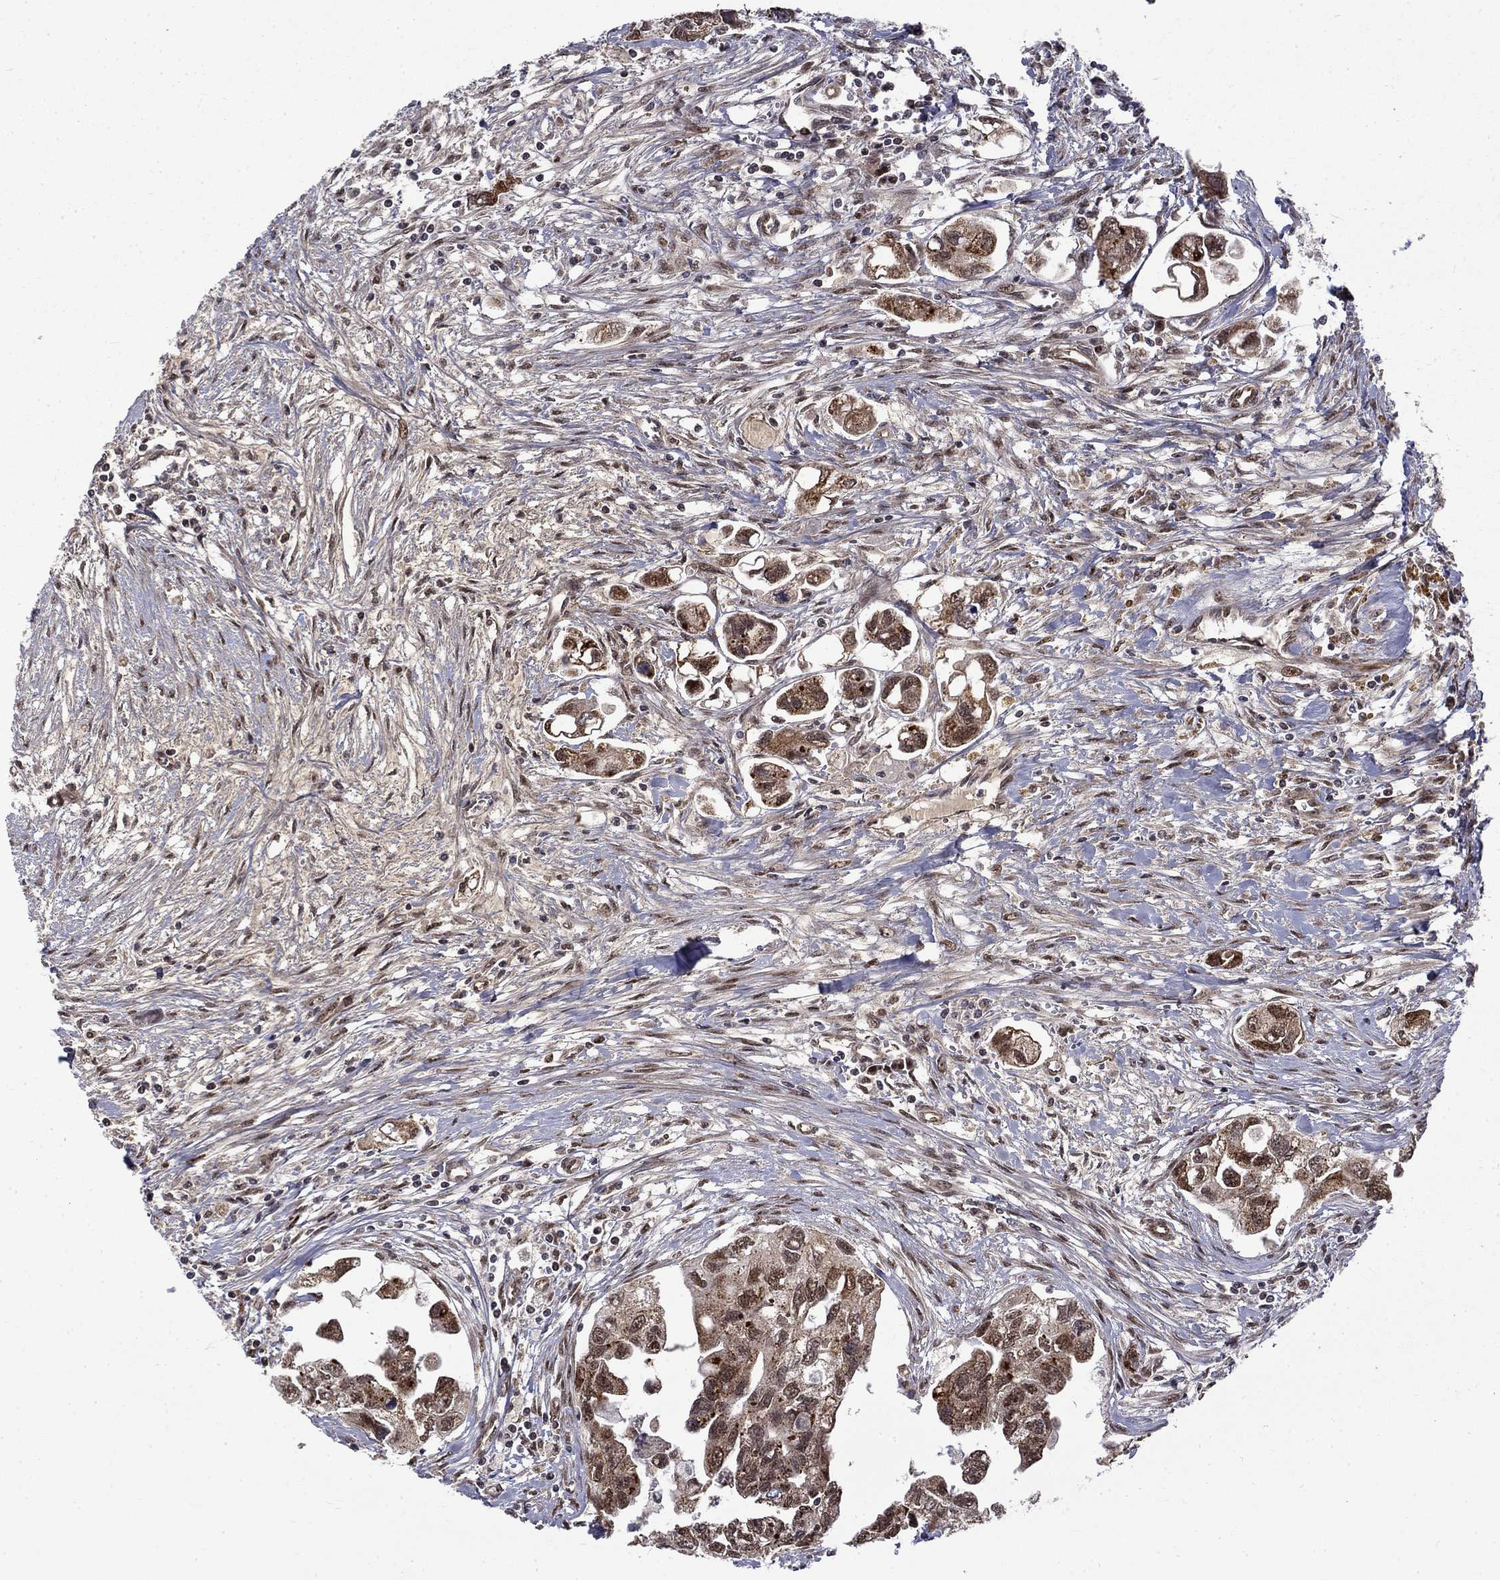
{"staining": {"intensity": "moderate", "quantity": "25%-75%", "location": "cytoplasmic/membranous,nuclear"}, "tissue": "urothelial cancer", "cell_type": "Tumor cells", "image_type": "cancer", "snomed": [{"axis": "morphology", "description": "Urothelial carcinoma, High grade"}, {"axis": "topography", "description": "Urinary bladder"}], "caption": "This histopathology image shows high-grade urothelial carcinoma stained with immunohistochemistry (IHC) to label a protein in brown. The cytoplasmic/membranous and nuclear of tumor cells show moderate positivity for the protein. Nuclei are counter-stained blue.", "gene": "KPNA3", "patient": {"sex": "male", "age": 59}}